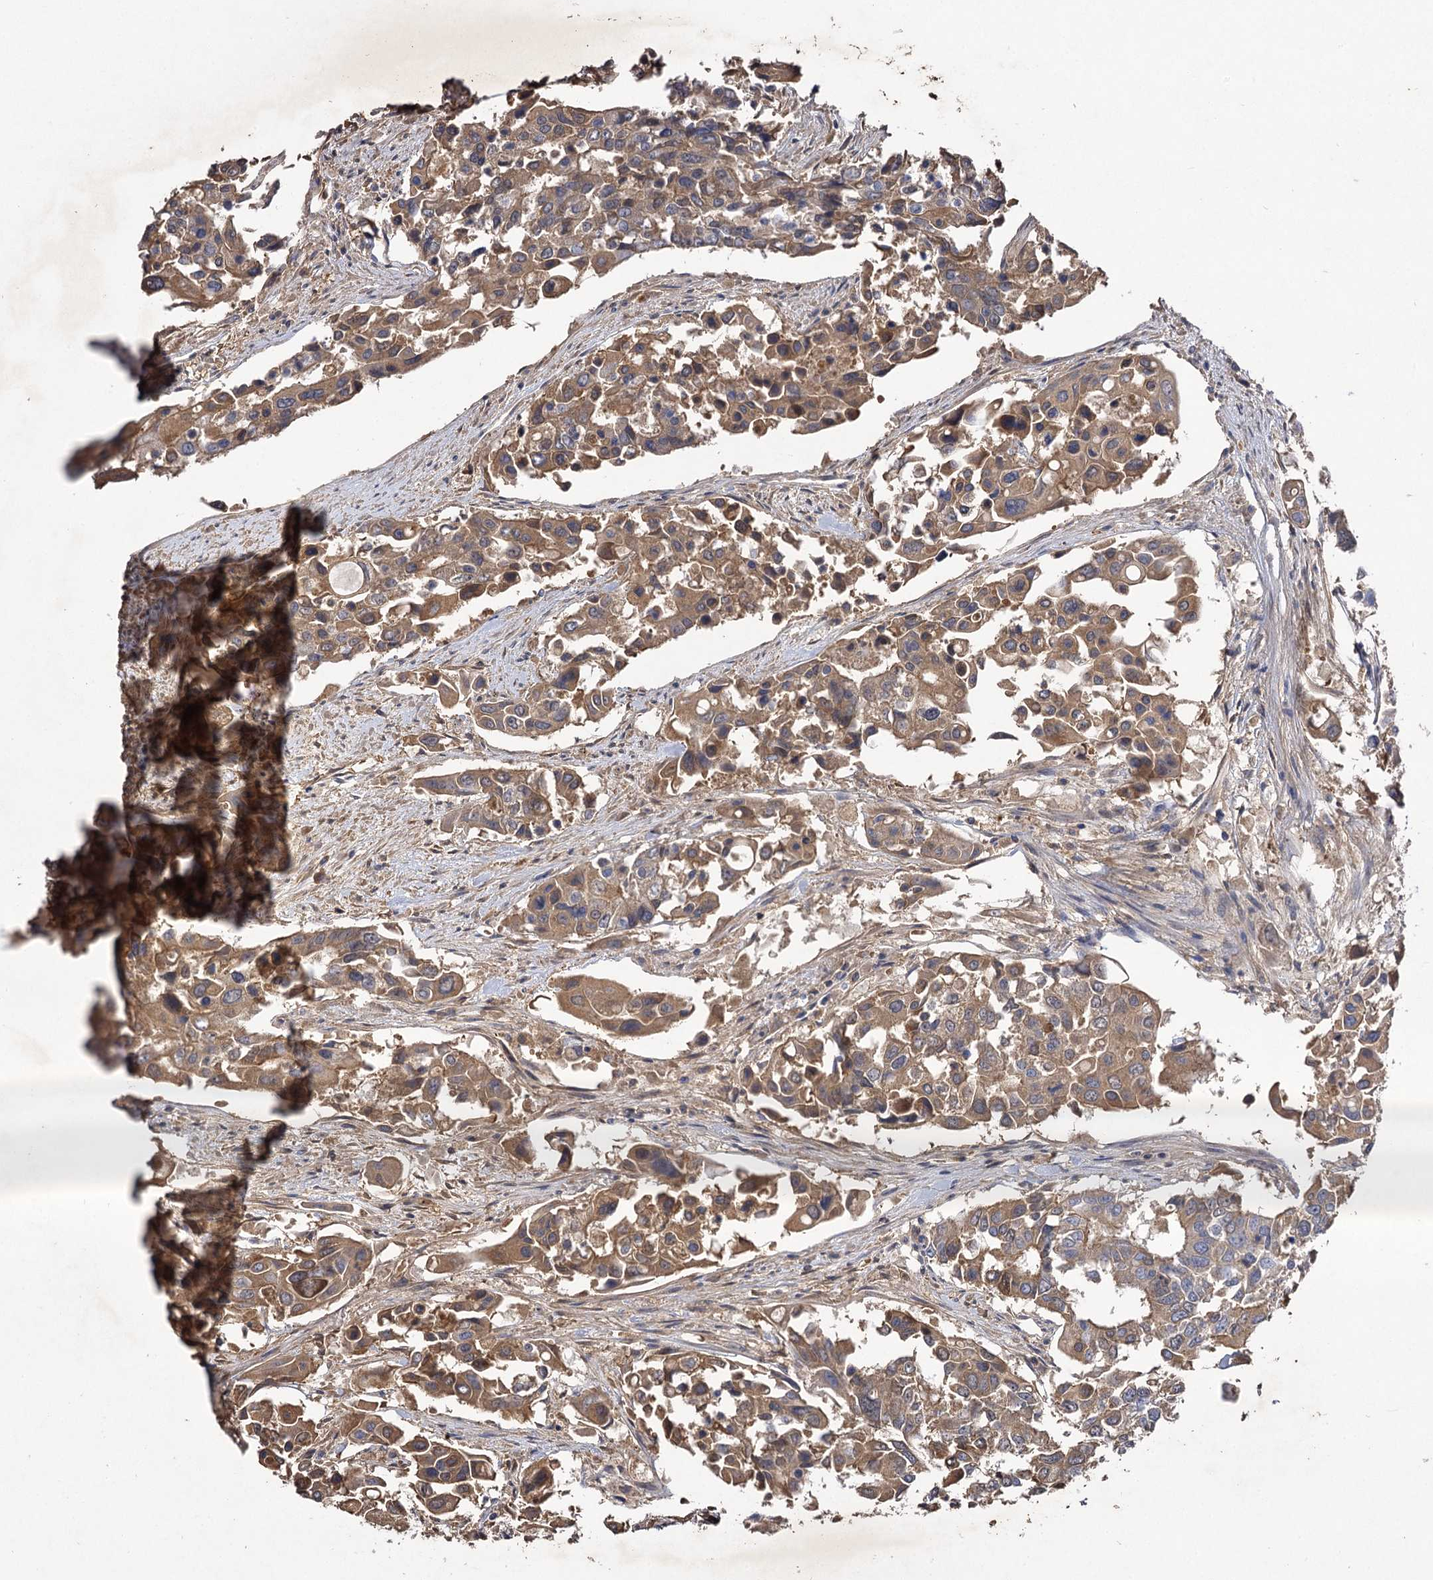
{"staining": {"intensity": "moderate", "quantity": ">75%", "location": "cytoplasmic/membranous"}, "tissue": "colorectal cancer", "cell_type": "Tumor cells", "image_type": "cancer", "snomed": [{"axis": "morphology", "description": "Adenocarcinoma, NOS"}, {"axis": "topography", "description": "Colon"}], "caption": "Immunohistochemistry (IHC) image of neoplastic tissue: colorectal cancer stained using immunohistochemistry exhibits medium levels of moderate protein expression localized specifically in the cytoplasmic/membranous of tumor cells, appearing as a cytoplasmic/membranous brown color.", "gene": "USP50", "patient": {"sex": "male", "age": 77}}